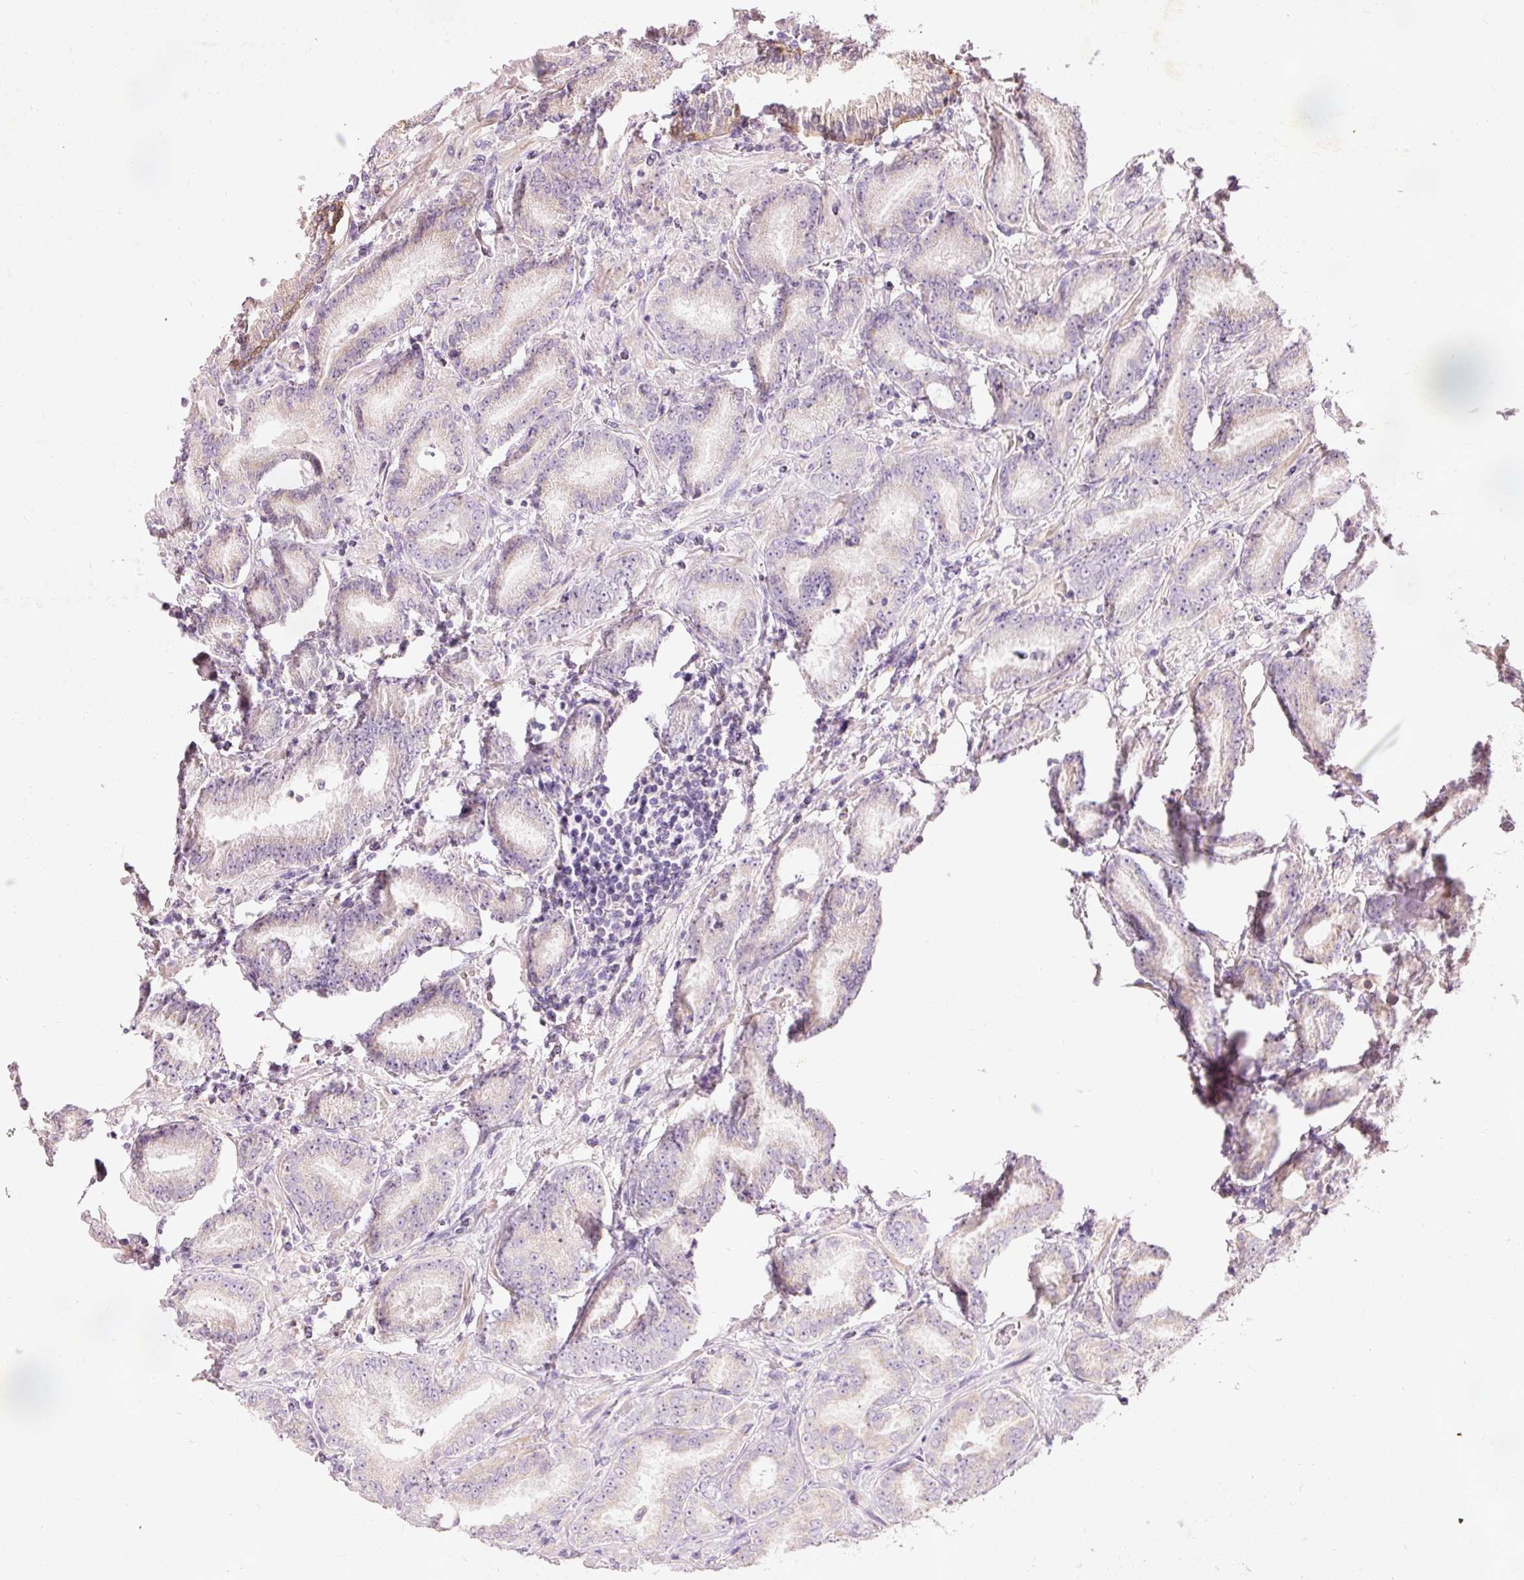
{"staining": {"intensity": "negative", "quantity": "none", "location": "none"}, "tissue": "prostate cancer", "cell_type": "Tumor cells", "image_type": "cancer", "snomed": [{"axis": "morphology", "description": "Adenocarcinoma, High grade"}, {"axis": "topography", "description": "Prostate"}], "caption": "Tumor cells show no significant expression in prostate cancer.", "gene": "PRDX5", "patient": {"sex": "male", "age": 72}}